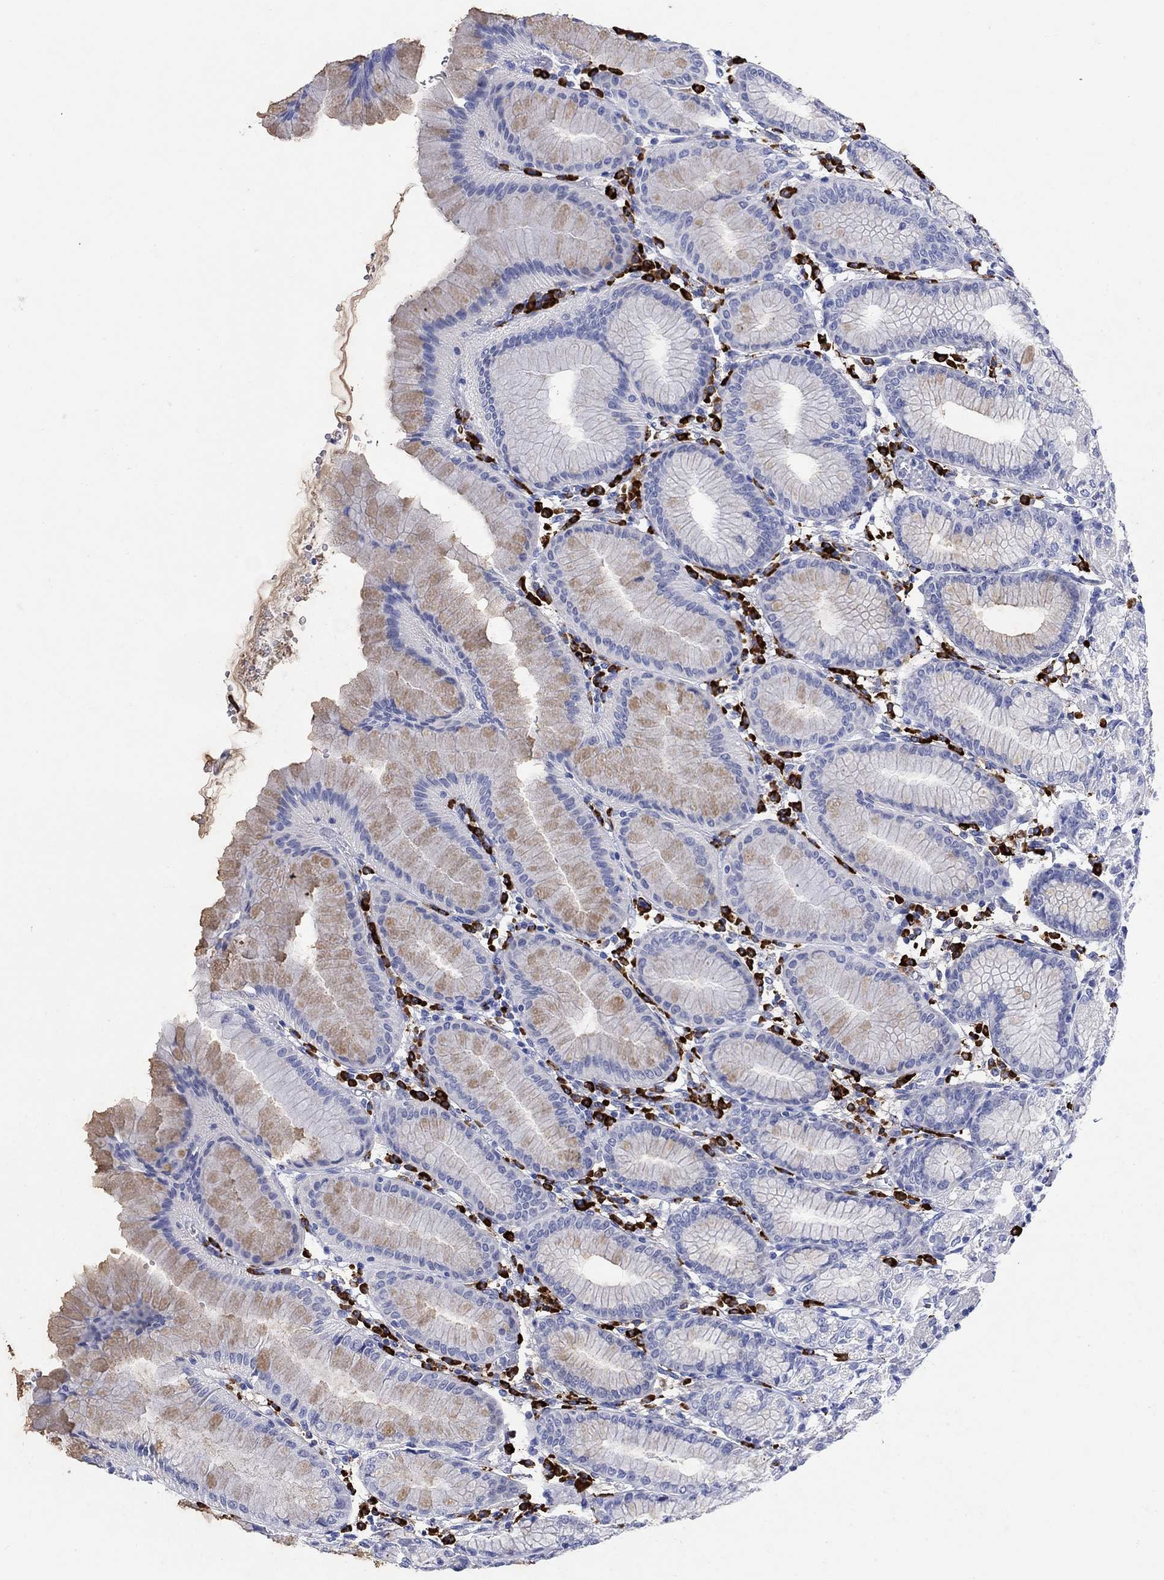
{"staining": {"intensity": "weak", "quantity": "<25%", "location": "cytoplasmic/membranous"}, "tissue": "stomach", "cell_type": "Glandular cells", "image_type": "normal", "snomed": [{"axis": "morphology", "description": "Normal tissue, NOS"}, {"axis": "topography", "description": "Skeletal muscle"}, {"axis": "topography", "description": "Stomach"}], "caption": "Stomach stained for a protein using IHC reveals no staining glandular cells.", "gene": "P2RY6", "patient": {"sex": "female", "age": 57}}